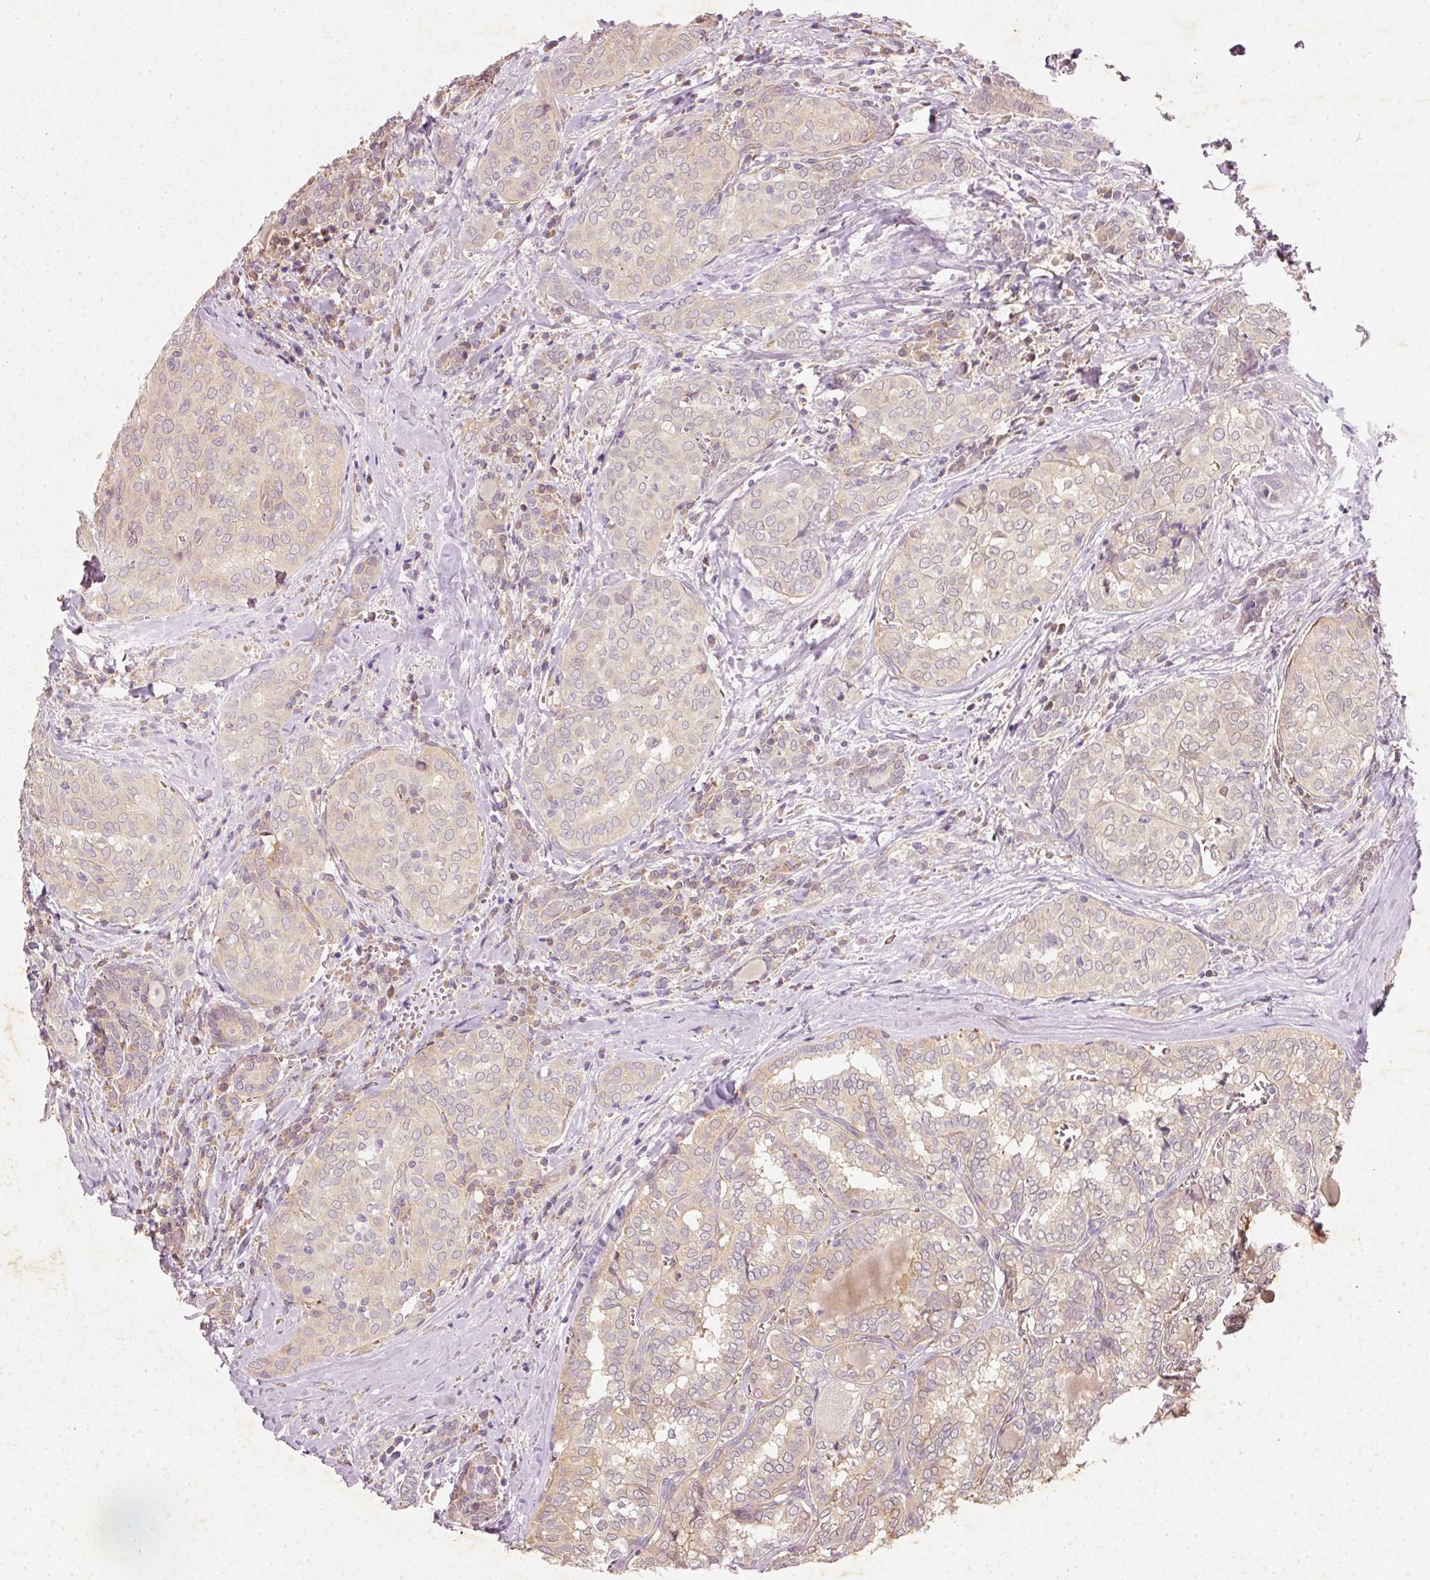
{"staining": {"intensity": "weak", "quantity": ">75%", "location": "cytoplasmic/membranous"}, "tissue": "thyroid cancer", "cell_type": "Tumor cells", "image_type": "cancer", "snomed": [{"axis": "morphology", "description": "Papillary adenocarcinoma, NOS"}, {"axis": "topography", "description": "Thyroid gland"}], "caption": "Thyroid papillary adenocarcinoma stained with immunohistochemistry (IHC) reveals weak cytoplasmic/membranous positivity in about >75% of tumor cells.", "gene": "RGL2", "patient": {"sex": "female", "age": 30}}